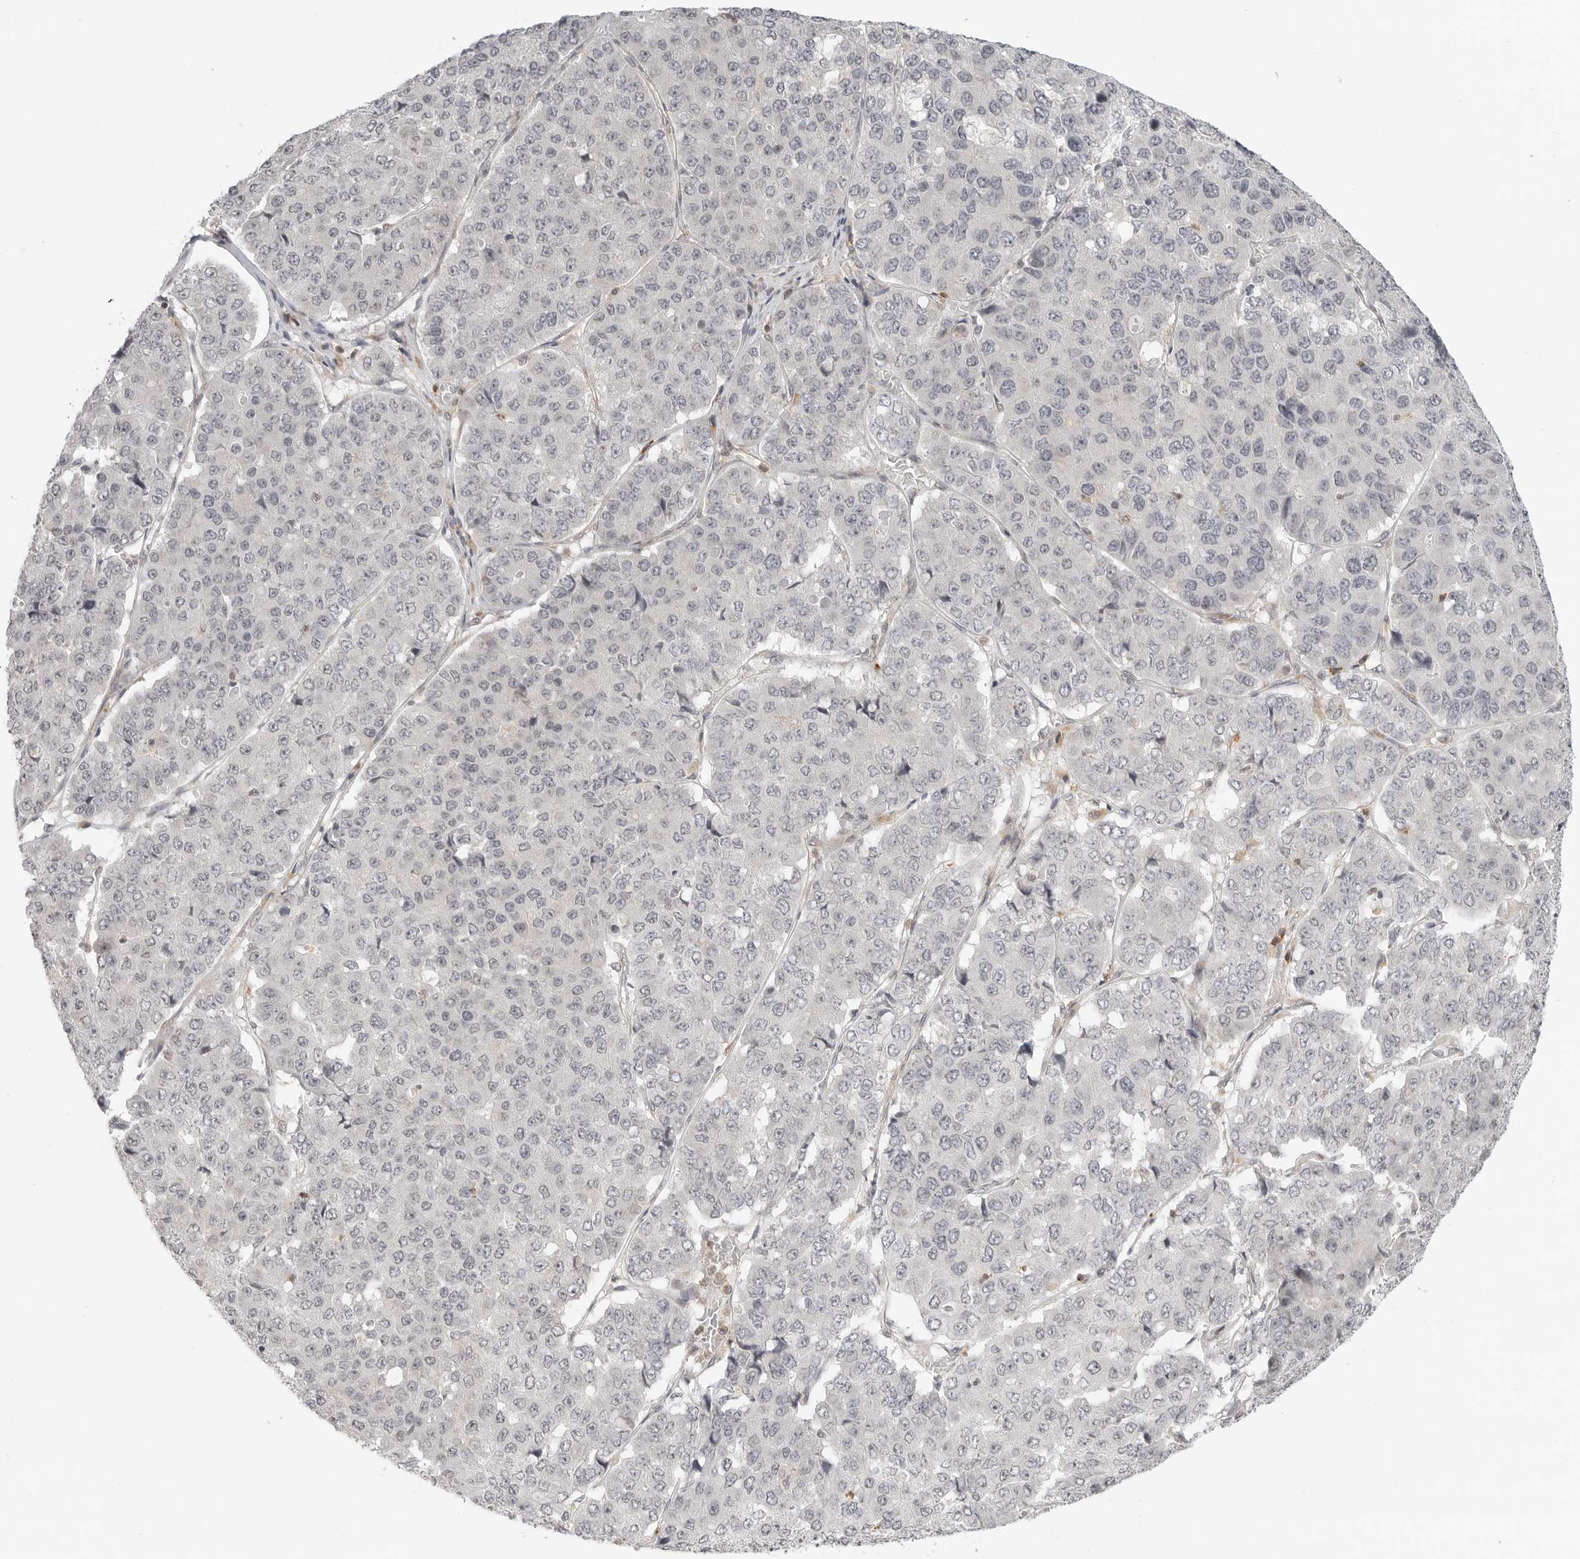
{"staining": {"intensity": "negative", "quantity": "none", "location": "none"}, "tissue": "pancreatic cancer", "cell_type": "Tumor cells", "image_type": "cancer", "snomed": [{"axis": "morphology", "description": "Adenocarcinoma, NOS"}, {"axis": "topography", "description": "Pancreas"}], "caption": "Histopathology image shows no protein expression in tumor cells of pancreatic adenocarcinoma tissue.", "gene": "SH3KBP1", "patient": {"sex": "male", "age": 50}}